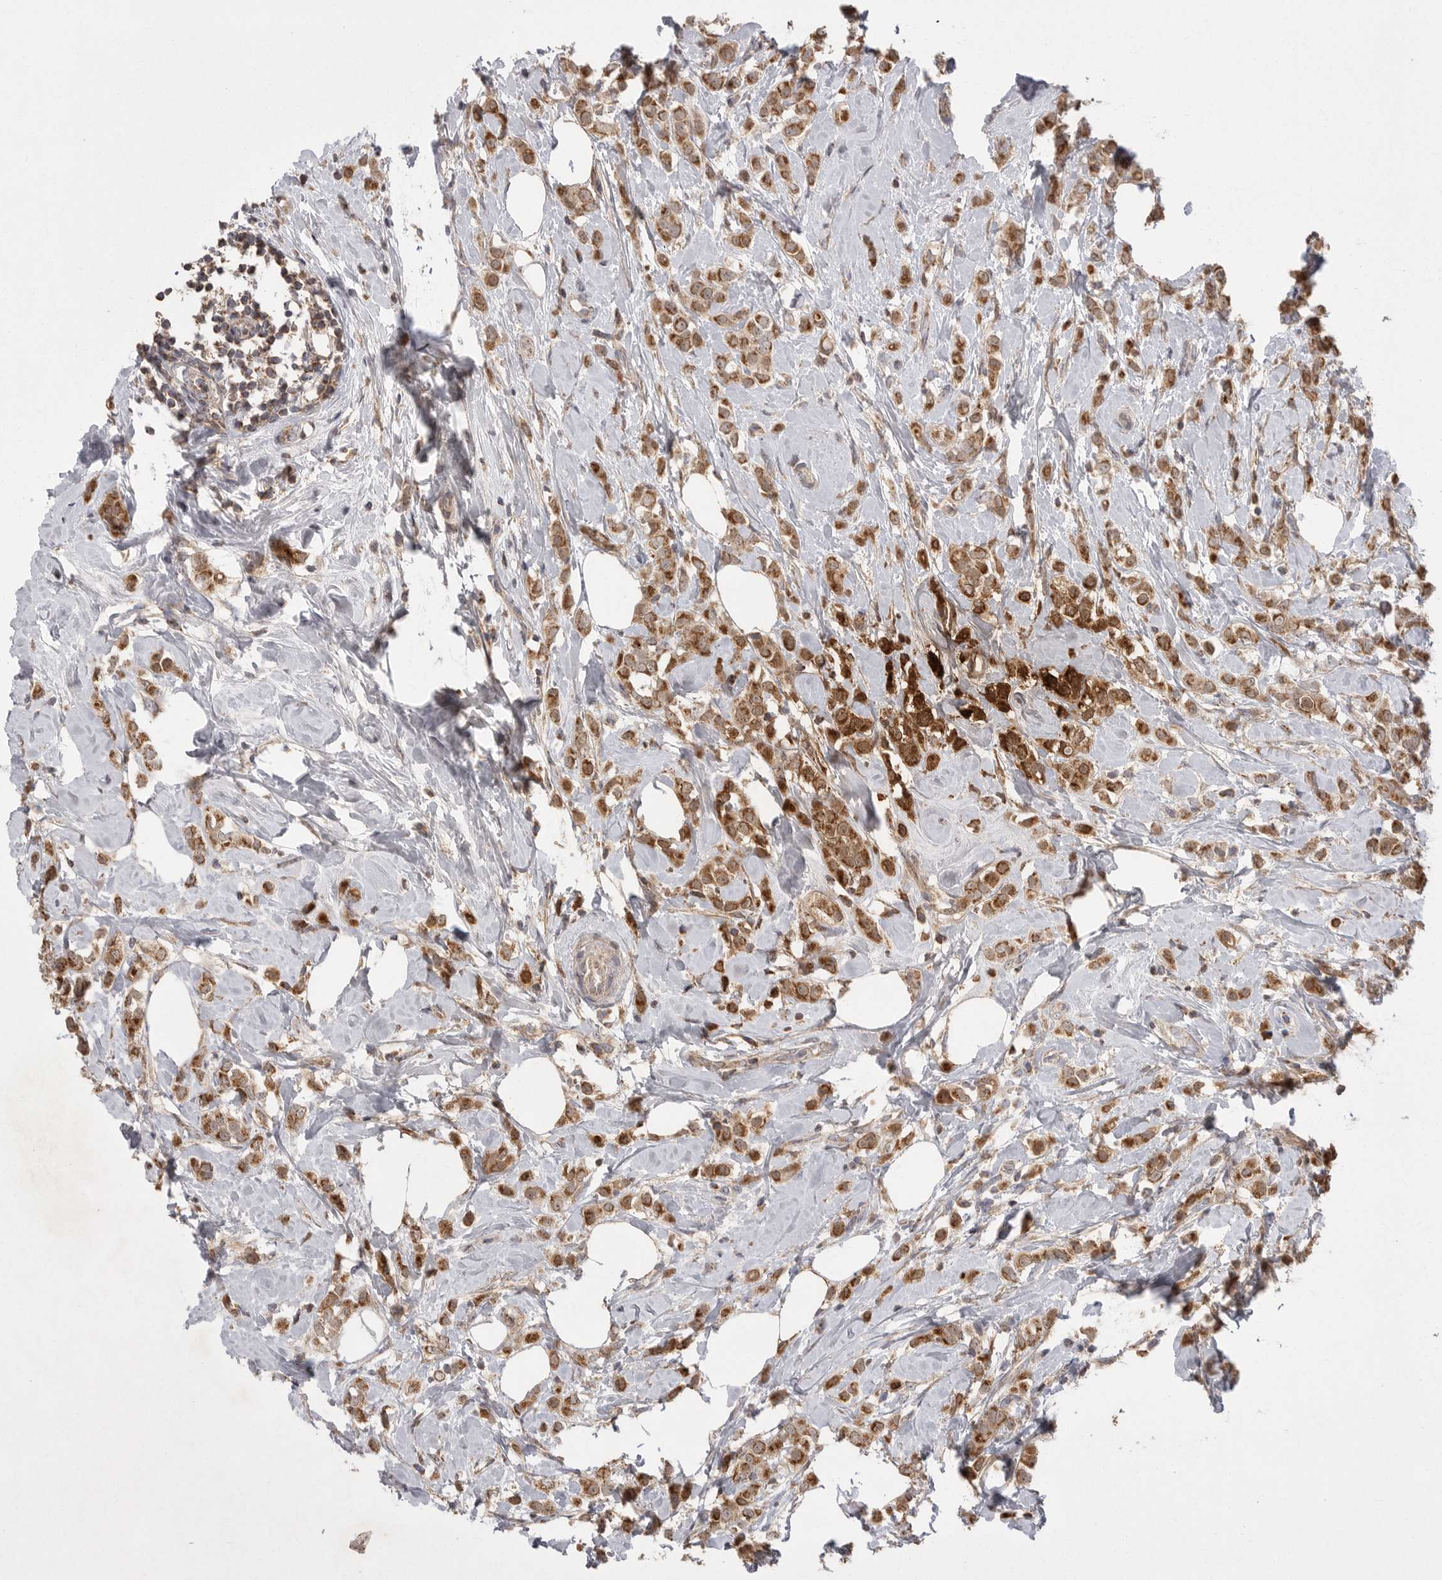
{"staining": {"intensity": "moderate", "quantity": ">75%", "location": "cytoplasmic/membranous"}, "tissue": "breast cancer", "cell_type": "Tumor cells", "image_type": "cancer", "snomed": [{"axis": "morphology", "description": "Lobular carcinoma"}, {"axis": "topography", "description": "Breast"}], "caption": "IHC of breast cancer exhibits medium levels of moderate cytoplasmic/membranous staining in about >75% of tumor cells.", "gene": "KYAT3", "patient": {"sex": "female", "age": 47}}